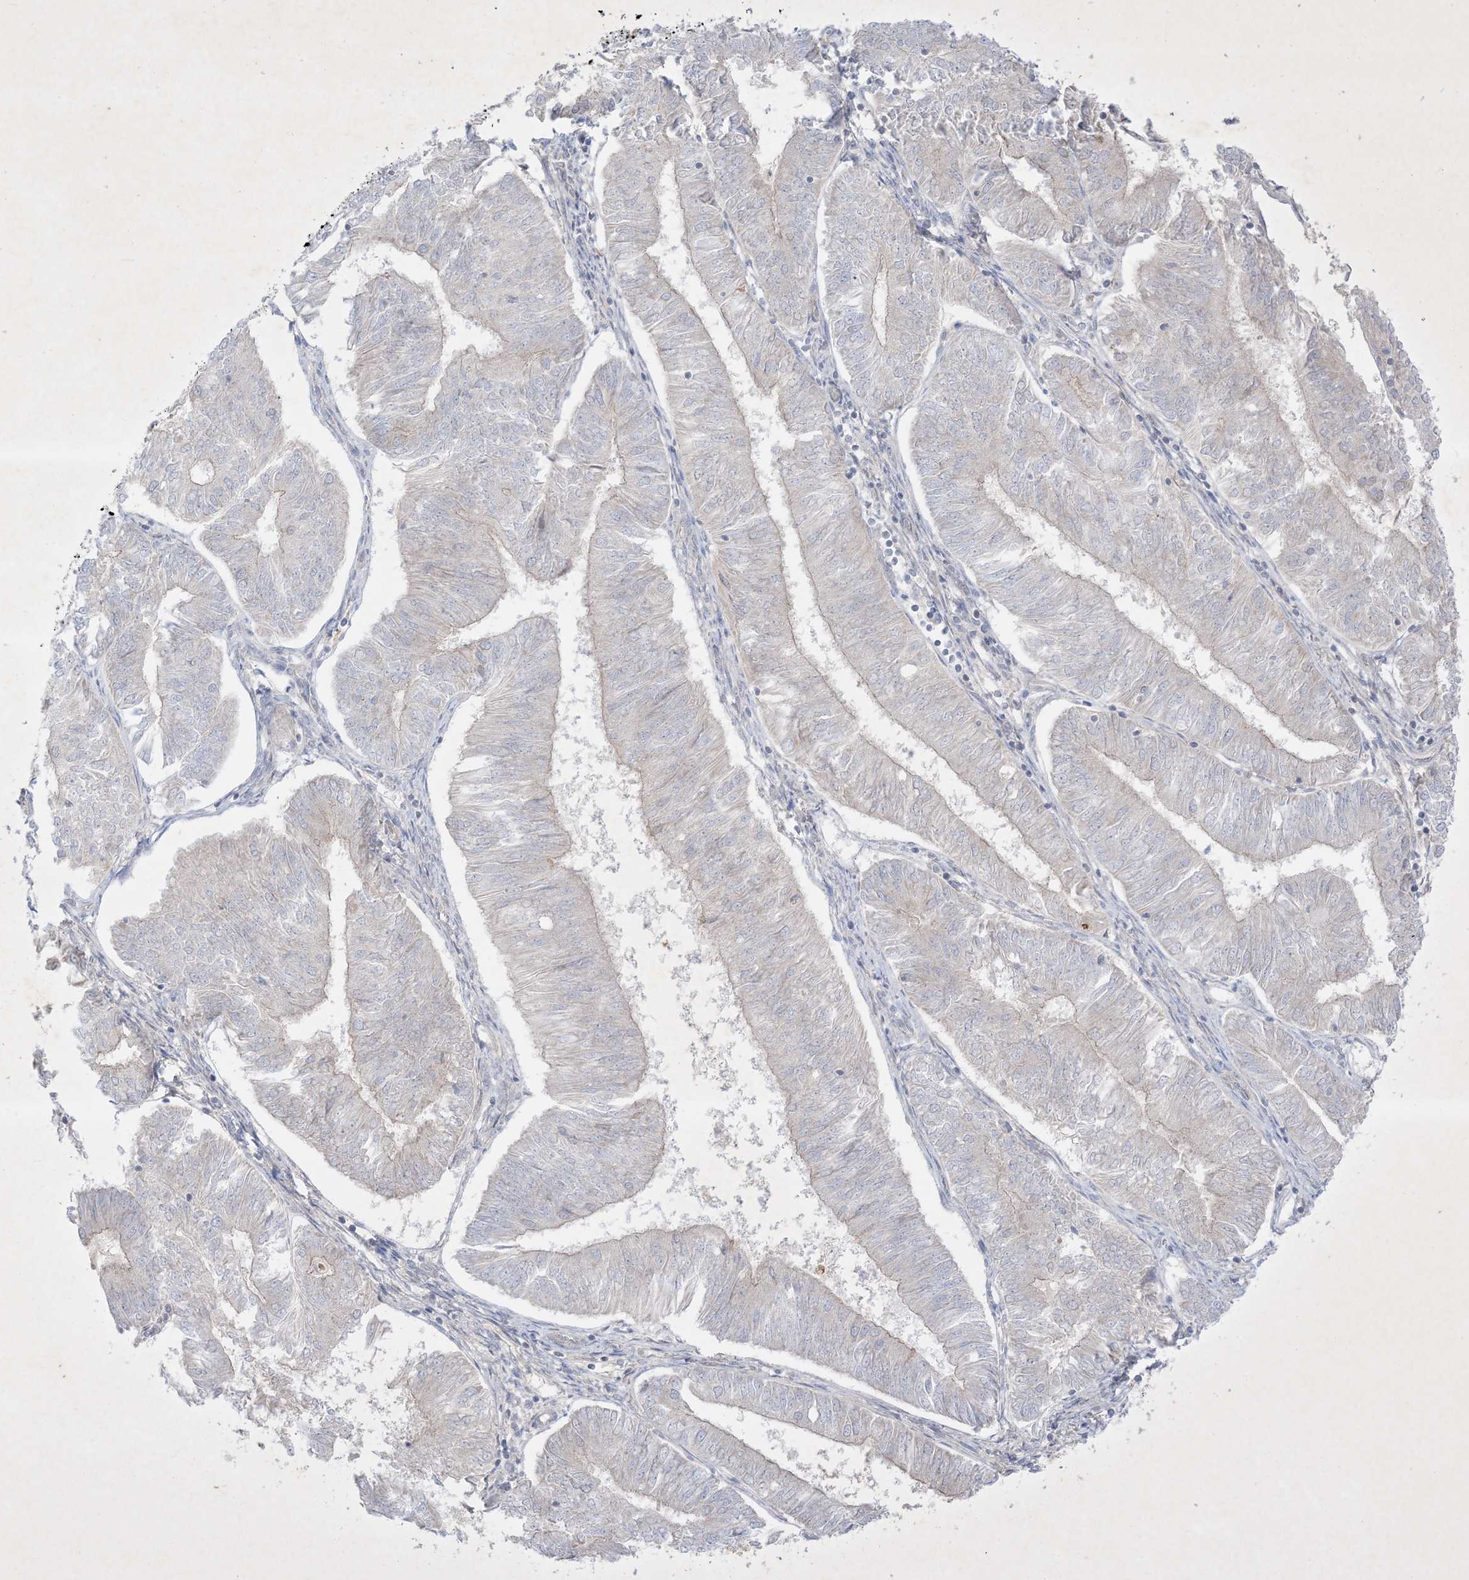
{"staining": {"intensity": "weak", "quantity": "<25%", "location": "cytoplasmic/membranous"}, "tissue": "endometrial cancer", "cell_type": "Tumor cells", "image_type": "cancer", "snomed": [{"axis": "morphology", "description": "Adenocarcinoma, NOS"}, {"axis": "topography", "description": "Endometrium"}], "caption": "Photomicrograph shows no significant protein staining in tumor cells of endometrial adenocarcinoma.", "gene": "PLEKHA3", "patient": {"sex": "female", "age": 58}}